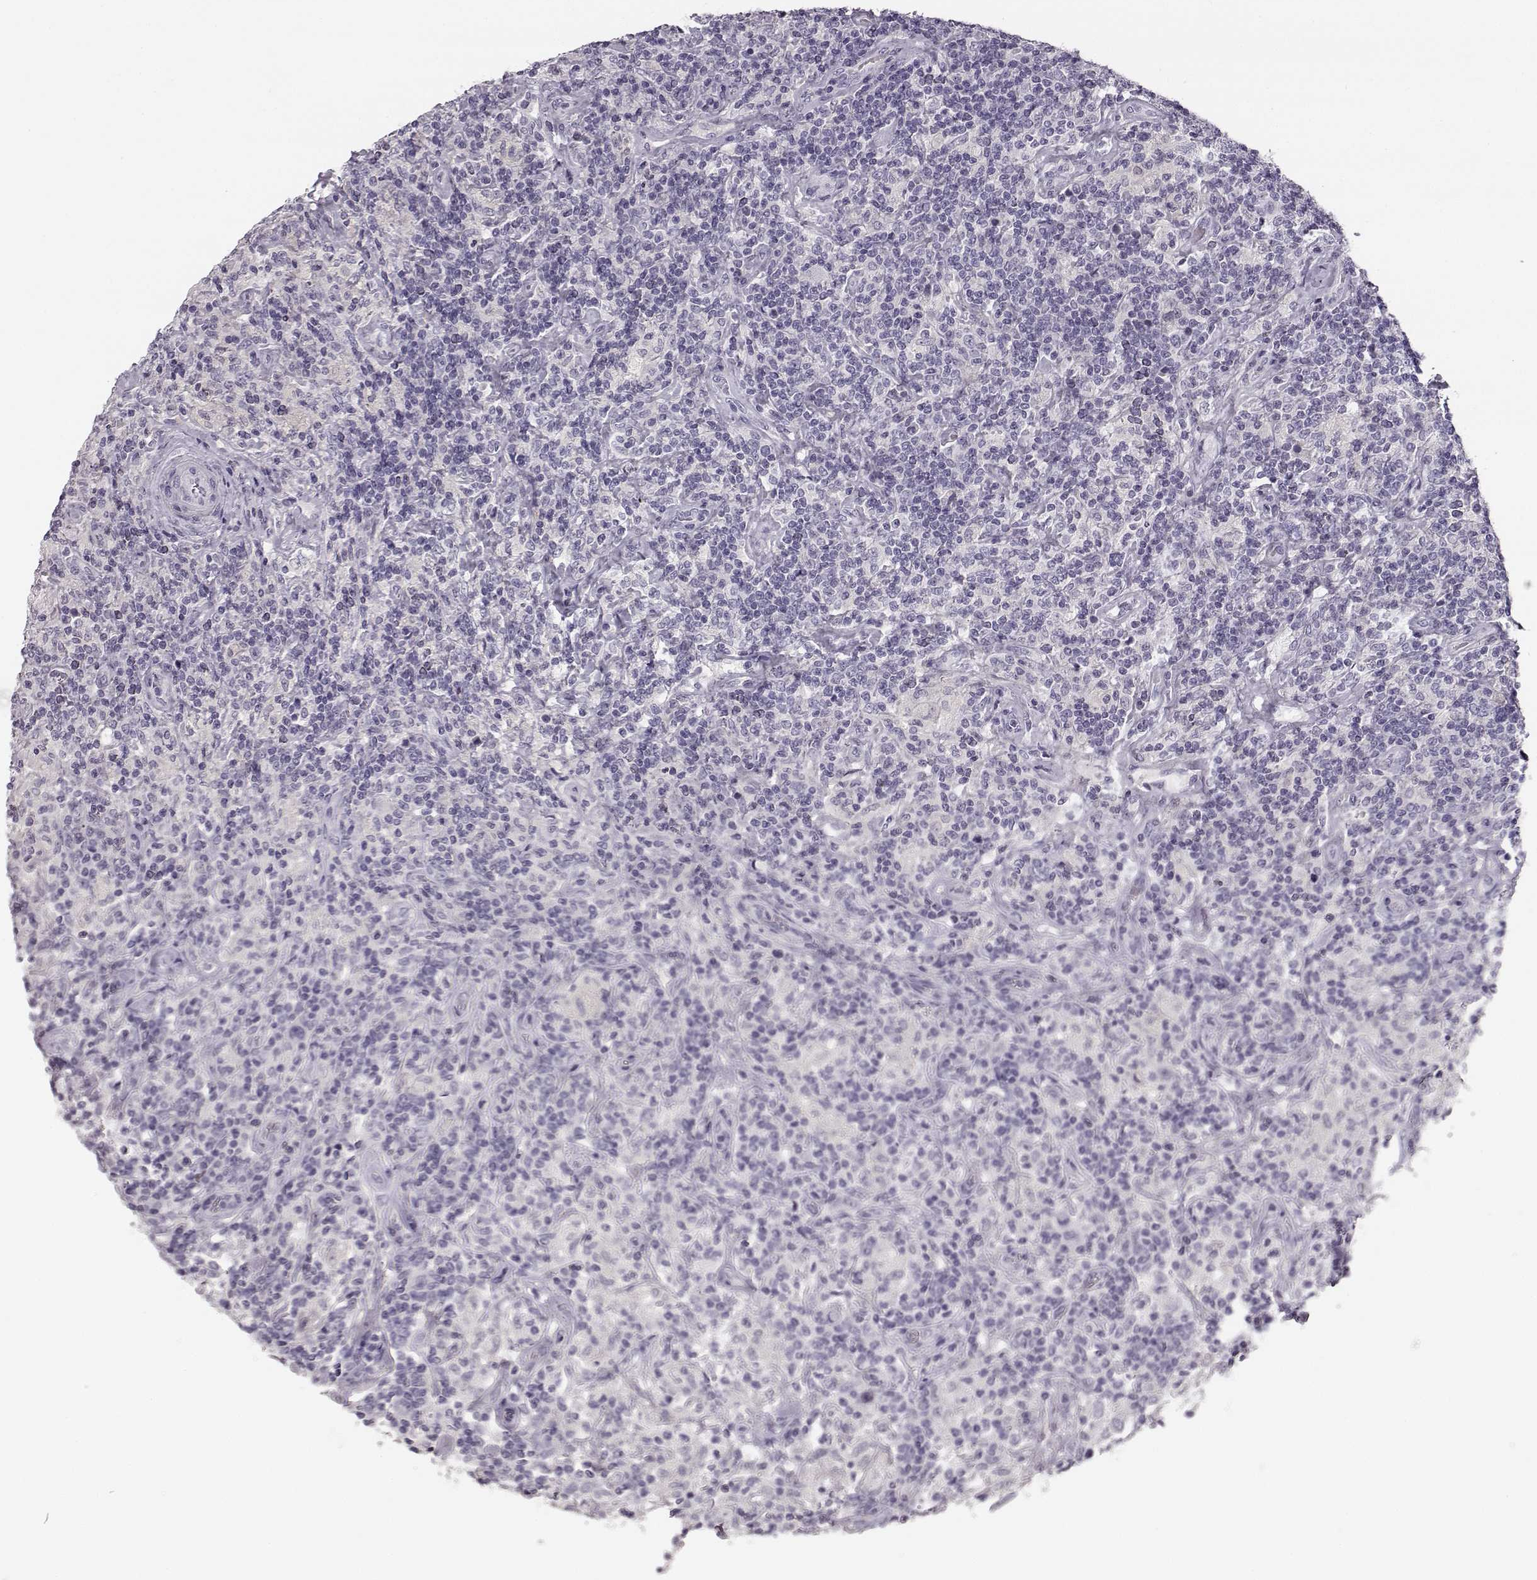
{"staining": {"intensity": "negative", "quantity": "none", "location": "none"}, "tissue": "lymphoma", "cell_type": "Tumor cells", "image_type": "cancer", "snomed": [{"axis": "morphology", "description": "Hodgkin's disease, NOS"}, {"axis": "topography", "description": "Lymph node"}], "caption": "Immunohistochemistry (IHC) of human lymphoma exhibits no staining in tumor cells.", "gene": "KIAA0319", "patient": {"sex": "male", "age": 70}}